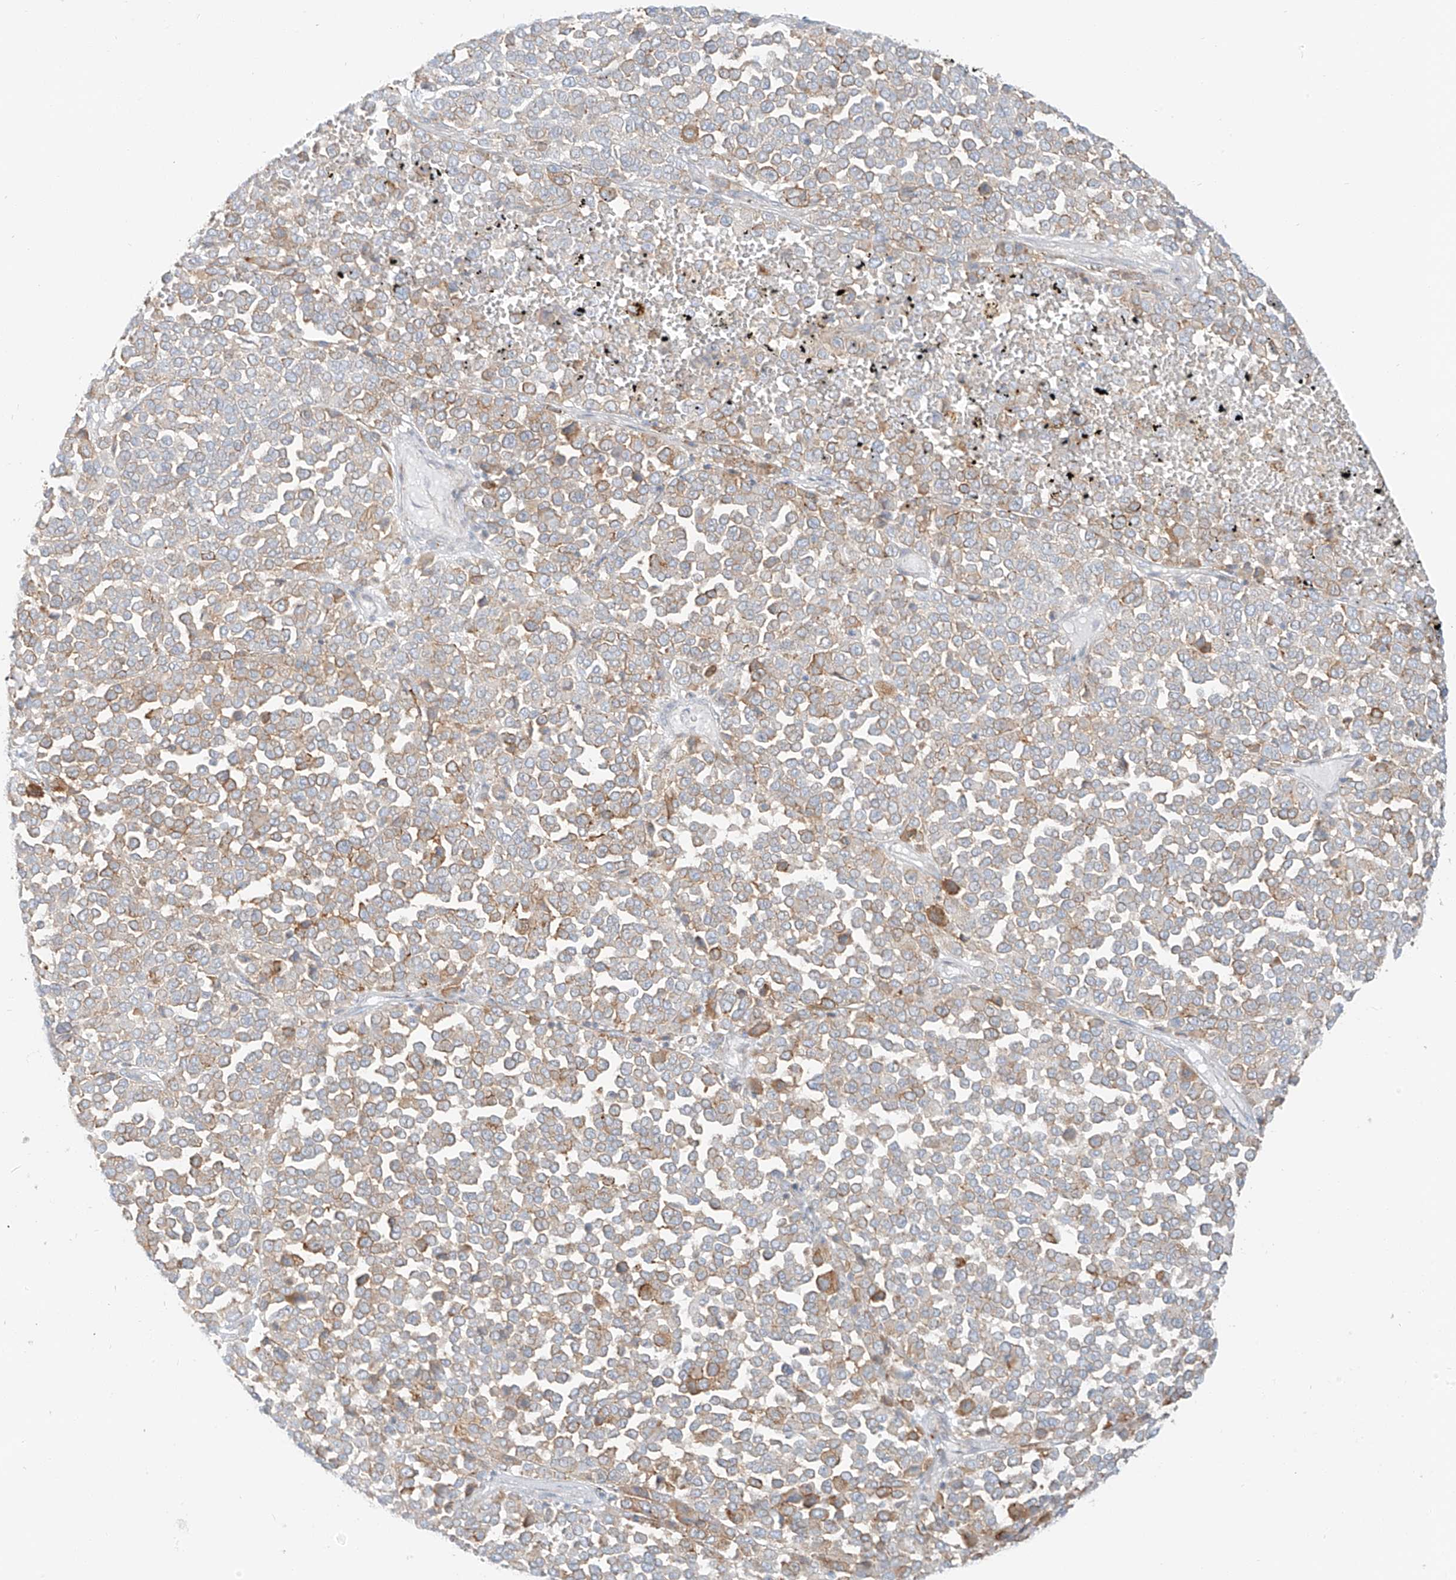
{"staining": {"intensity": "moderate", "quantity": "<25%", "location": "cytoplasmic/membranous"}, "tissue": "melanoma", "cell_type": "Tumor cells", "image_type": "cancer", "snomed": [{"axis": "morphology", "description": "Malignant melanoma, Metastatic site"}, {"axis": "topography", "description": "Pancreas"}], "caption": "A low amount of moderate cytoplasmic/membranous staining is present in approximately <25% of tumor cells in melanoma tissue.", "gene": "SLC35F6", "patient": {"sex": "female", "age": 30}}